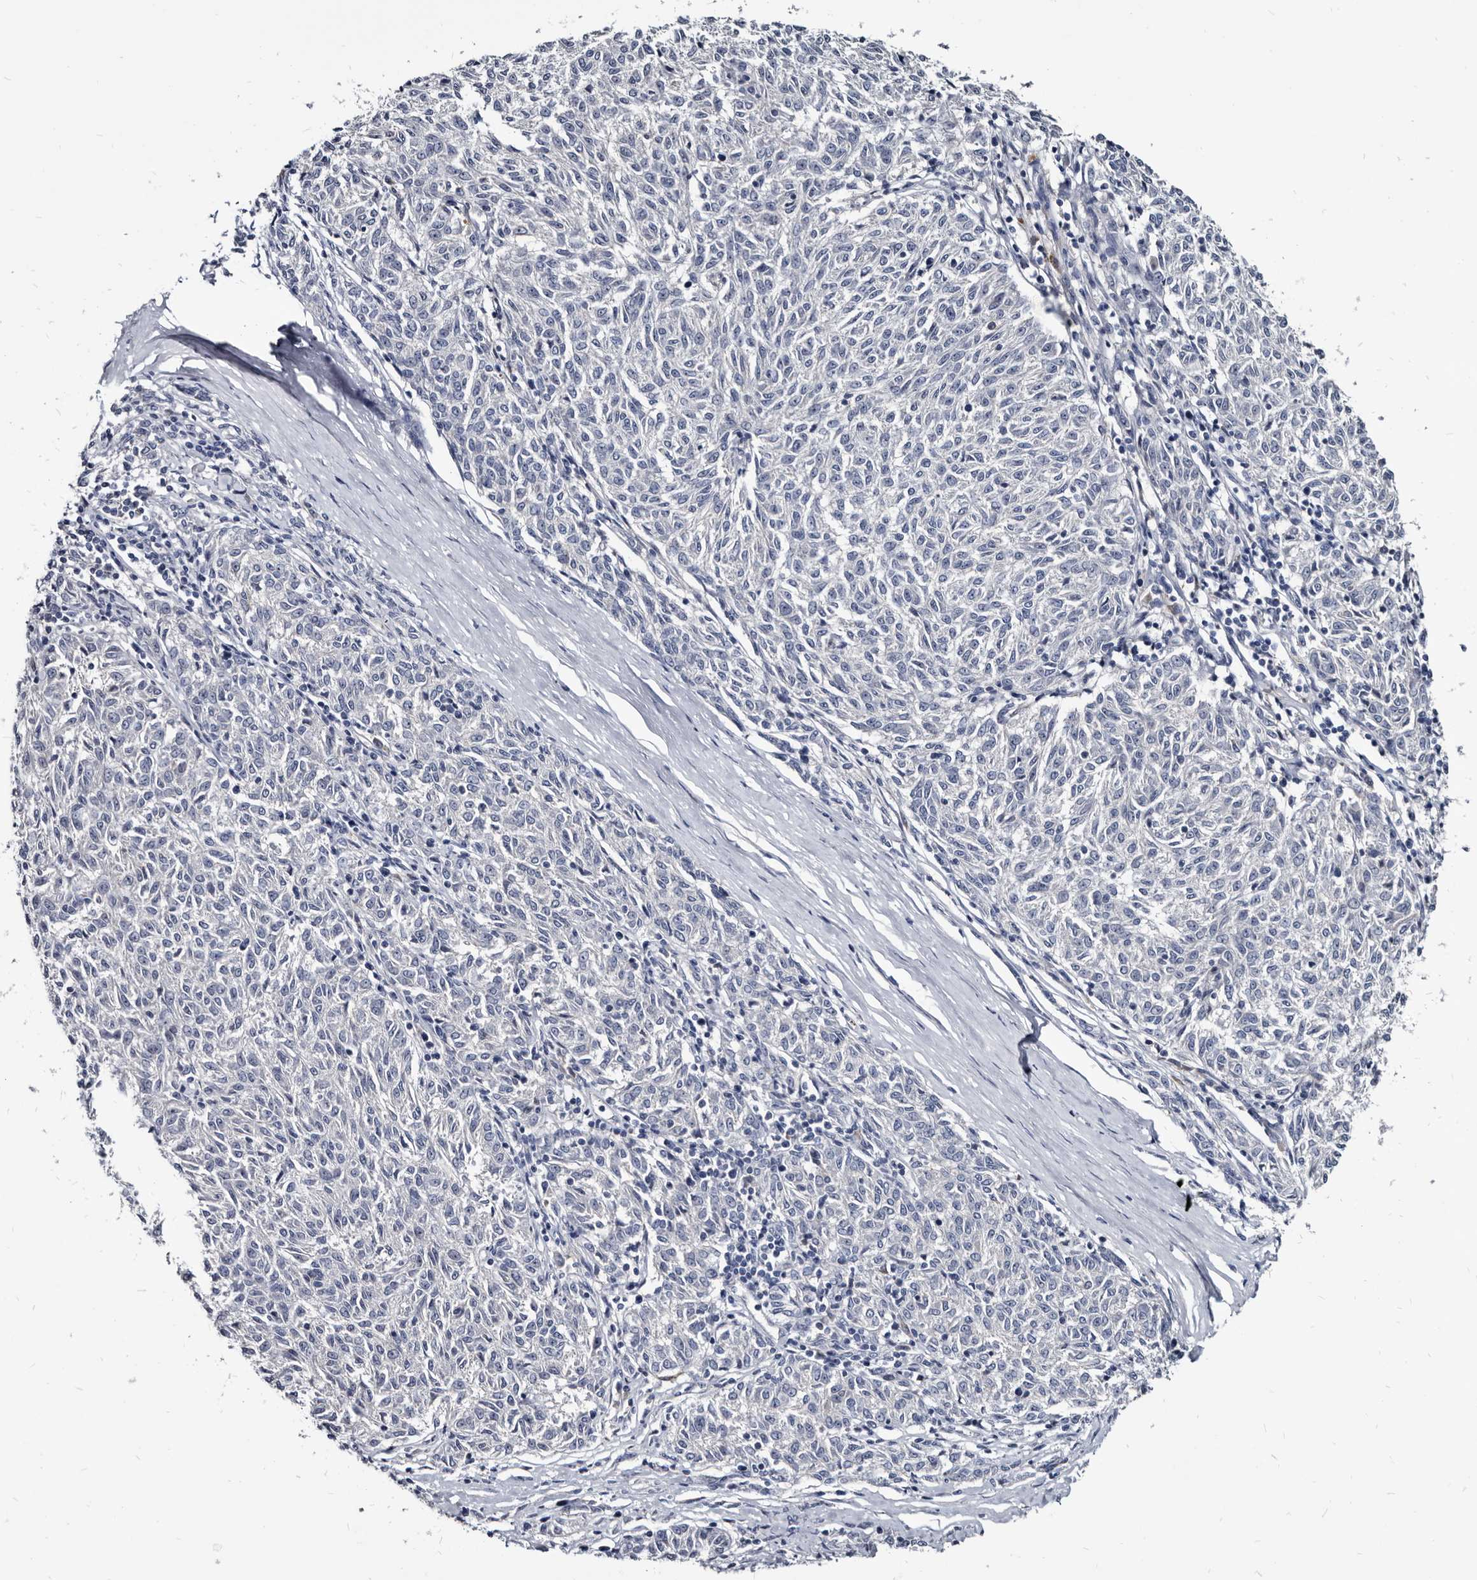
{"staining": {"intensity": "negative", "quantity": "none", "location": "none"}, "tissue": "melanoma", "cell_type": "Tumor cells", "image_type": "cancer", "snomed": [{"axis": "morphology", "description": "Malignant melanoma, NOS"}, {"axis": "topography", "description": "Skin"}], "caption": "This is an immunohistochemistry photomicrograph of malignant melanoma. There is no expression in tumor cells.", "gene": "PRSS8", "patient": {"sex": "female", "age": 72}}